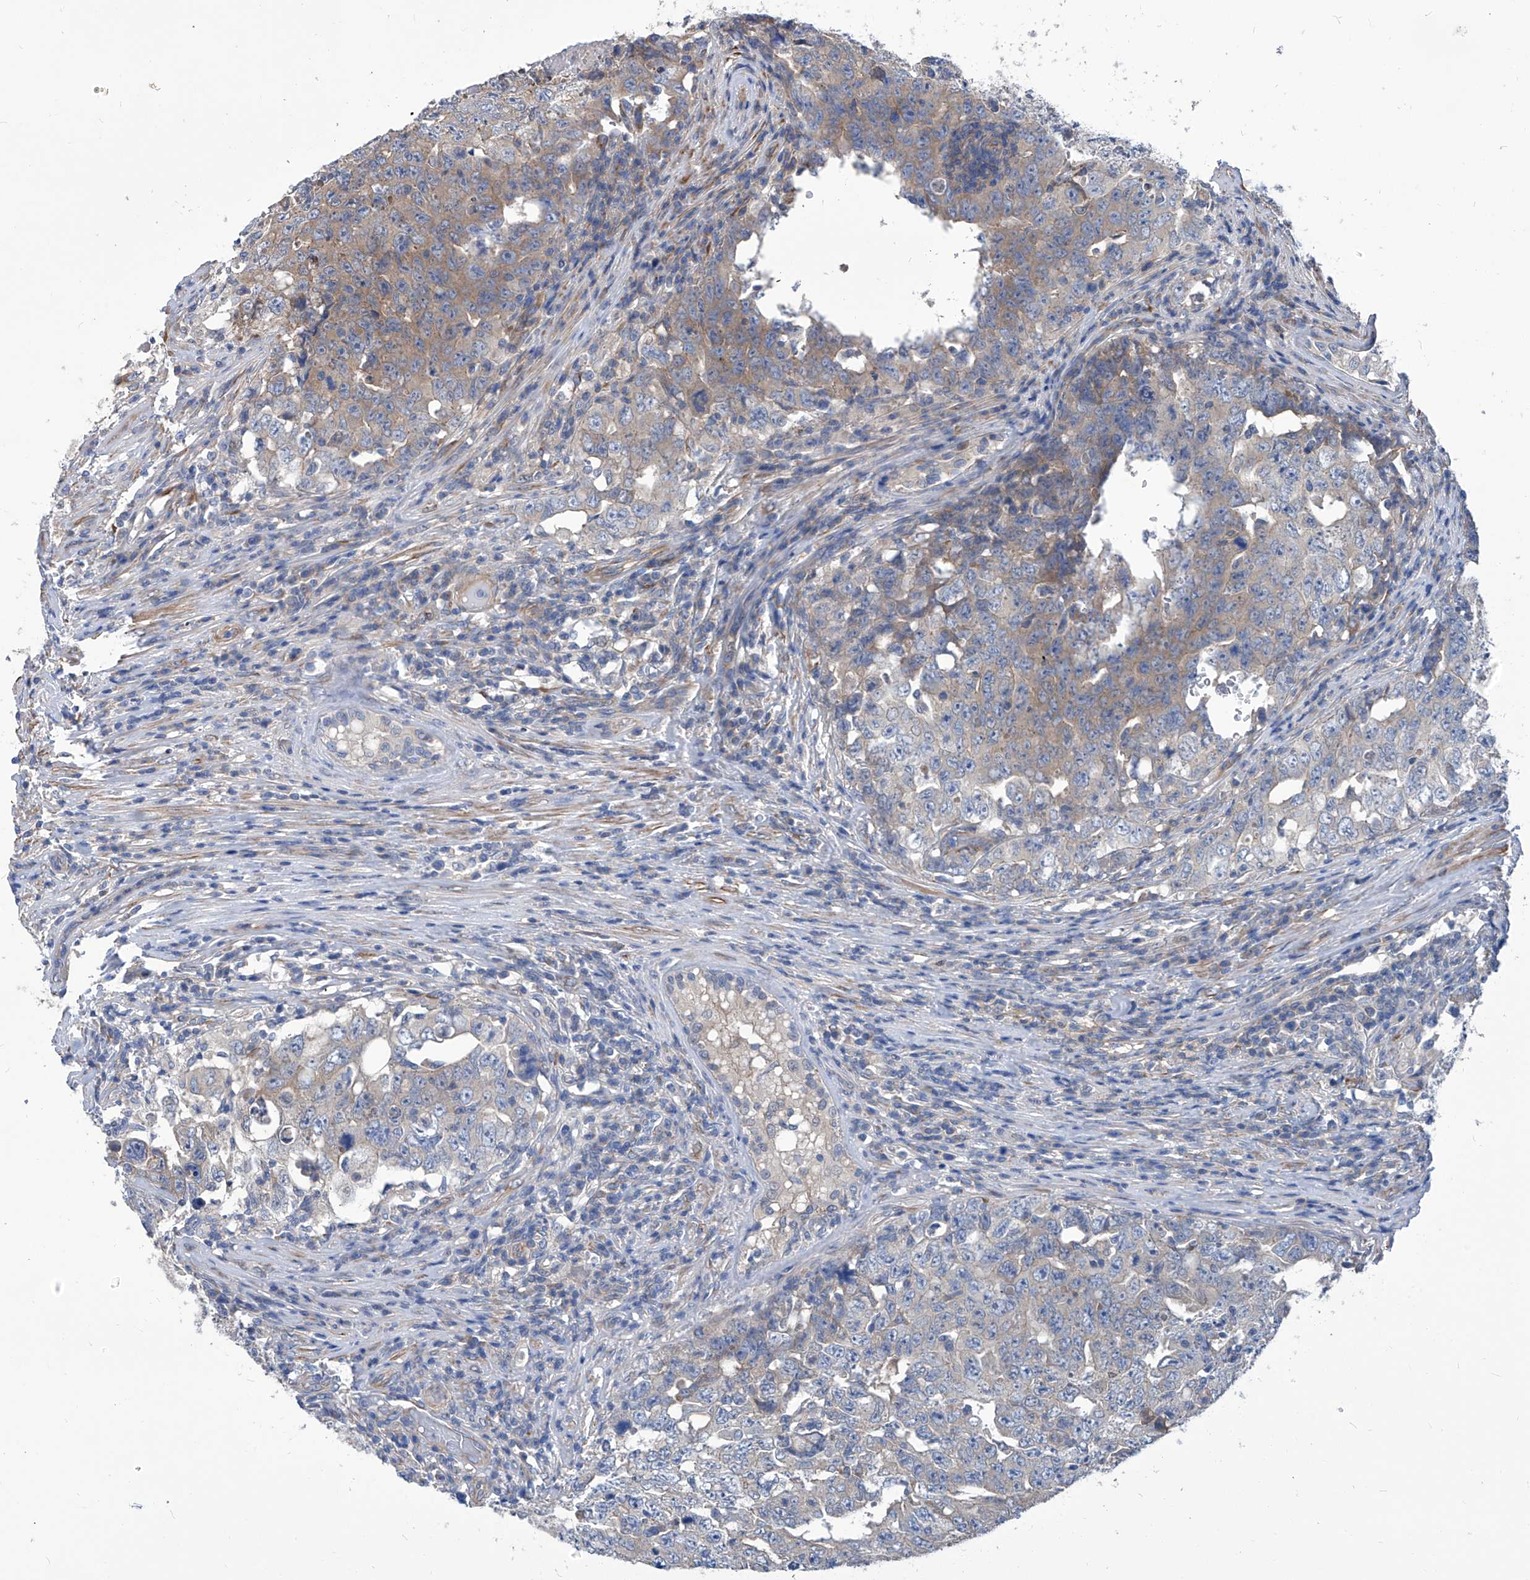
{"staining": {"intensity": "weak", "quantity": "25%-75%", "location": "cytoplasmic/membranous"}, "tissue": "testis cancer", "cell_type": "Tumor cells", "image_type": "cancer", "snomed": [{"axis": "morphology", "description": "Carcinoma, Embryonal, NOS"}, {"axis": "topography", "description": "Testis"}], "caption": "Protein expression by immunohistochemistry demonstrates weak cytoplasmic/membranous staining in about 25%-75% of tumor cells in testis cancer. (Stains: DAB (3,3'-diaminobenzidine) in brown, nuclei in blue, Microscopy: brightfield microscopy at high magnification).", "gene": "SMS", "patient": {"sex": "male", "age": 26}}